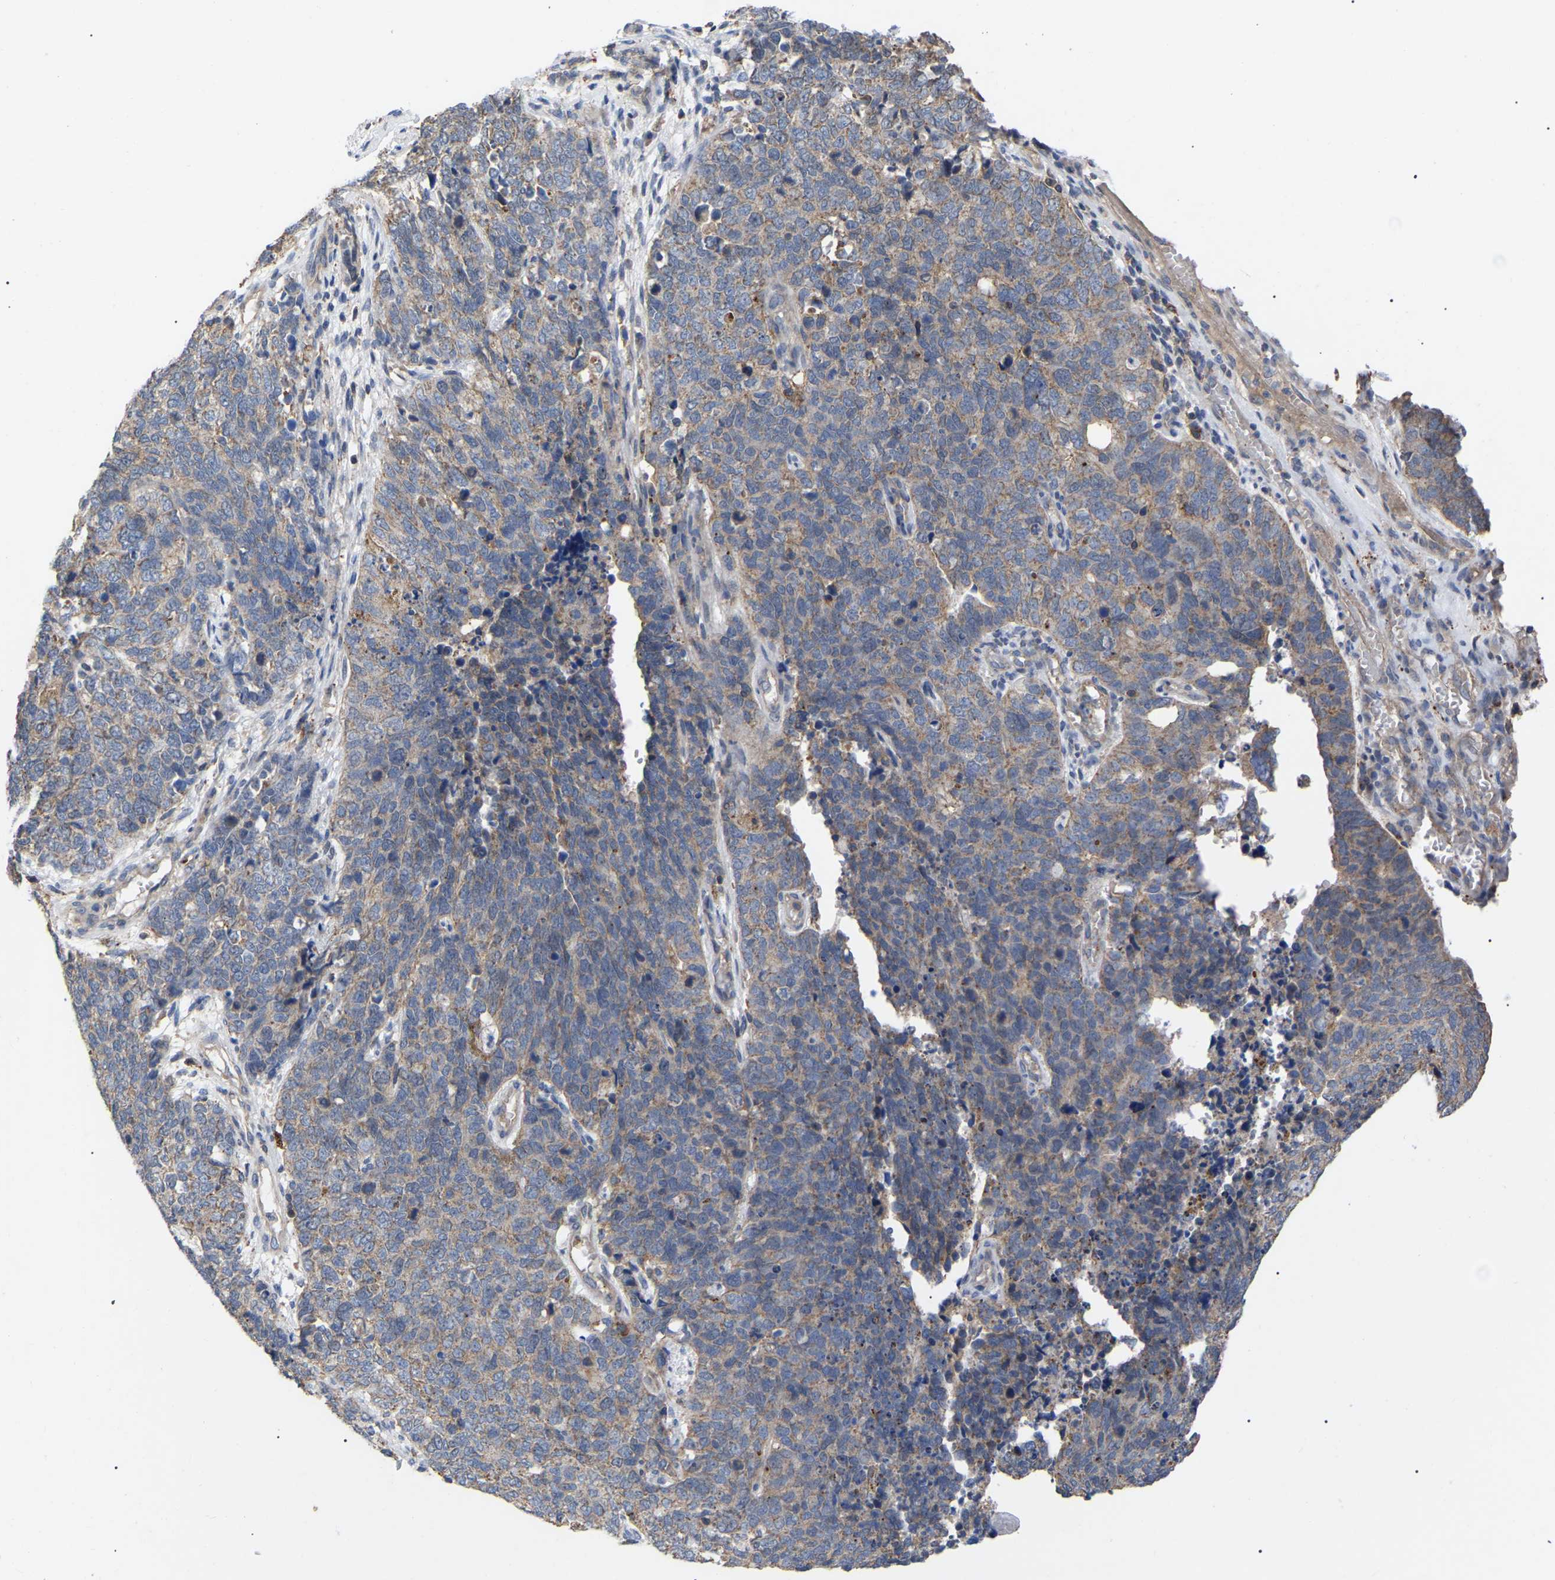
{"staining": {"intensity": "weak", "quantity": "25%-75%", "location": "cytoplasmic/membranous"}, "tissue": "cervical cancer", "cell_type": "Tumor cells", "image_type": "cancer", "snomed": [{"axis": "morphology", "description": "Squamous cell carcinoma, NOS"}, {"axis": "topography", "description": "Cervix"}], "caption": "Tumor cells demonstrate low levels of weak cytoplasmic/membranous staining in about 25%-75% of cells in cervical squamous cell carcinoma. The protein of interest is stained brown, and the nuclei are stained in blue (DAB IHC with brightfield microscopy, high magnification).", "gene": "FAM171A2", "patient": {"sex": "female", "age": 63}}